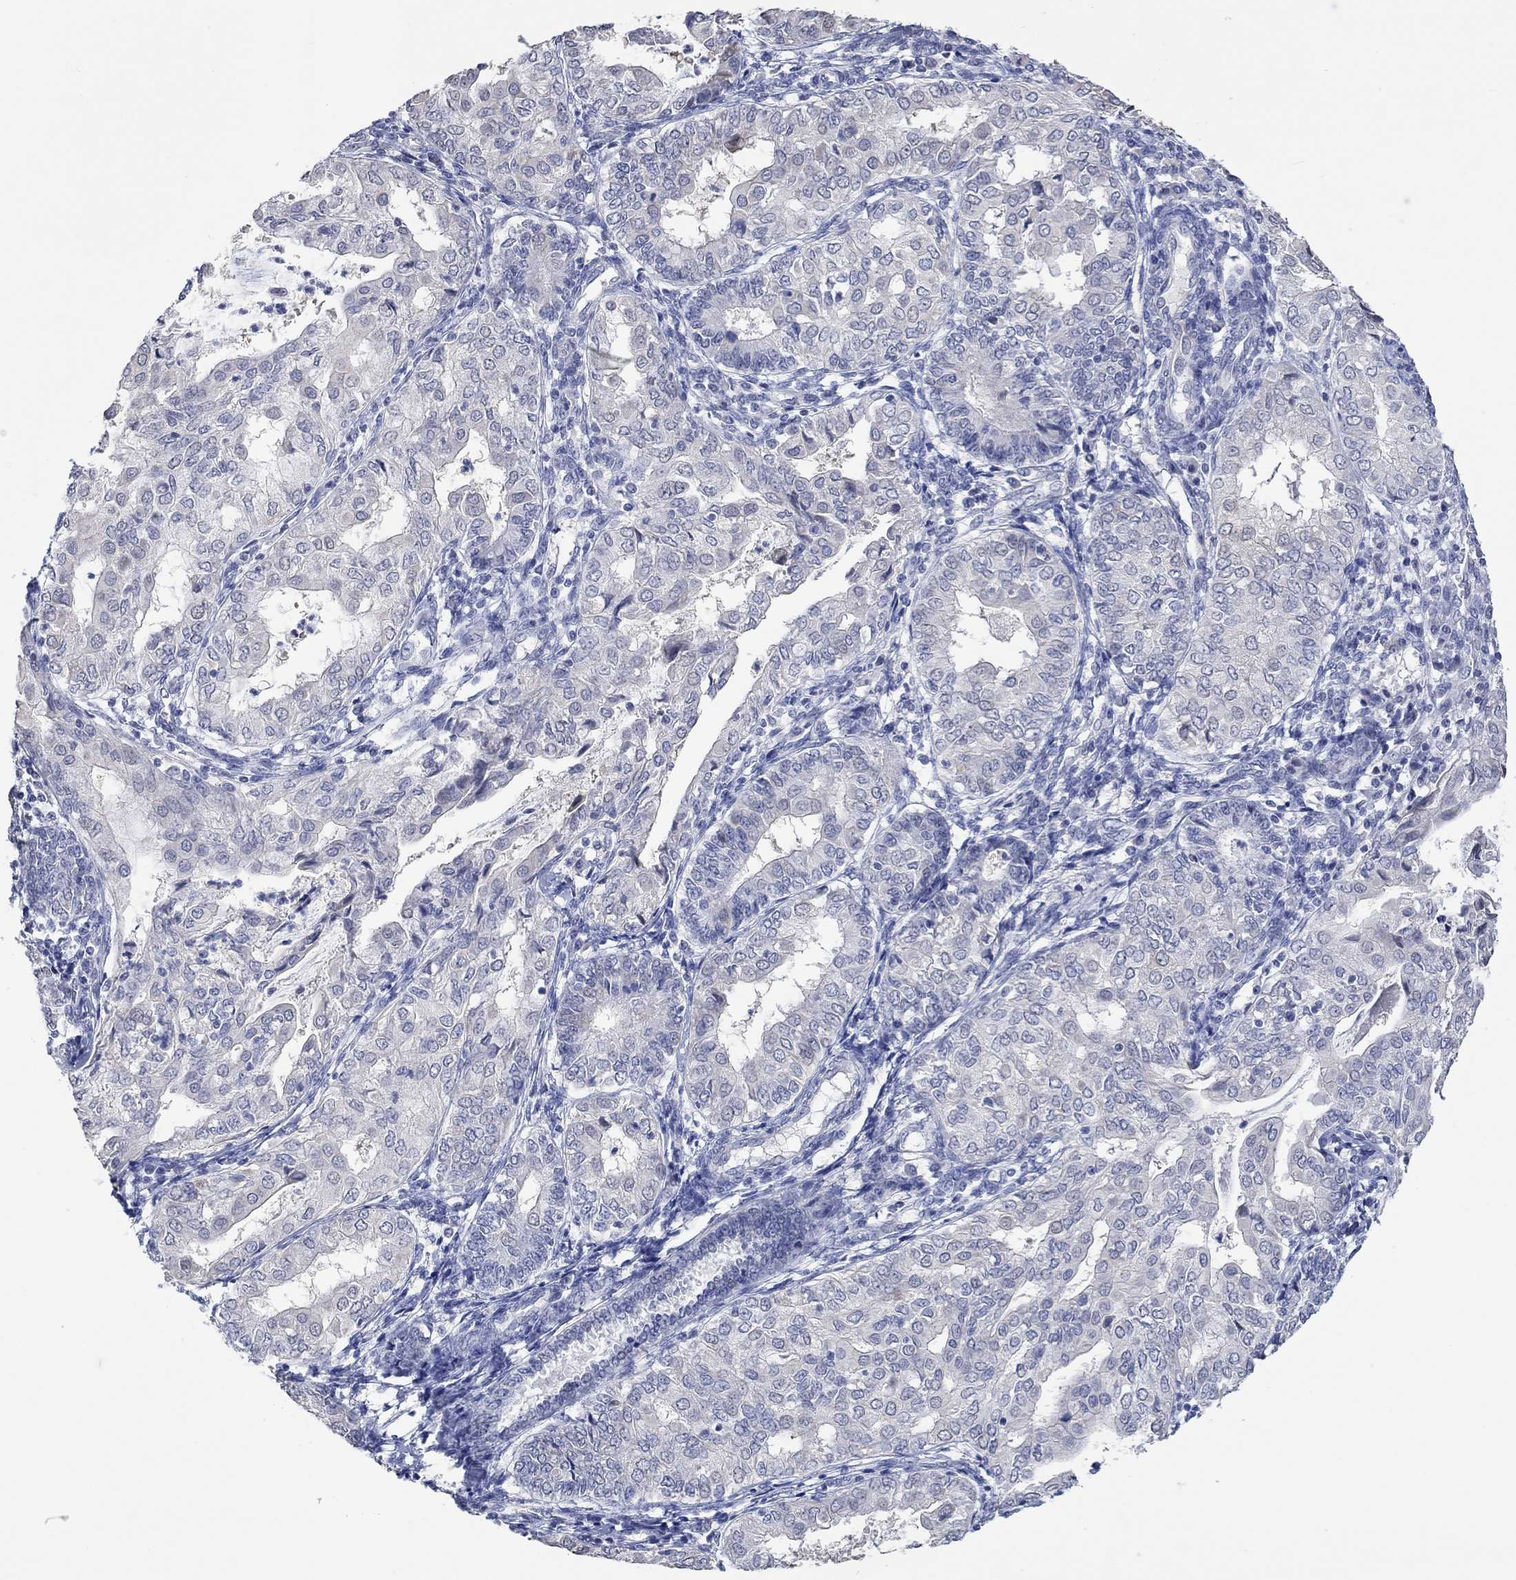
{"staining": {"intensity": "negative", "quantity": "none", "location": "none"}, "tissue": "endometrial cancer", "cell_type": "Tumor cells", "image_type": "cancer", "snomed": [{"axis": "morphology", "description": "Adenocarcinoma, NOS"}, {"axis": "topography", "description": "Endometrium"}], "caption": "Endometrial adenocarcinoma stained for a protein using immunohistochemistry demonstrates no expression tumor cells.", "gene": "PNMA5", "patient": {"sex": "female", "age": 68}}